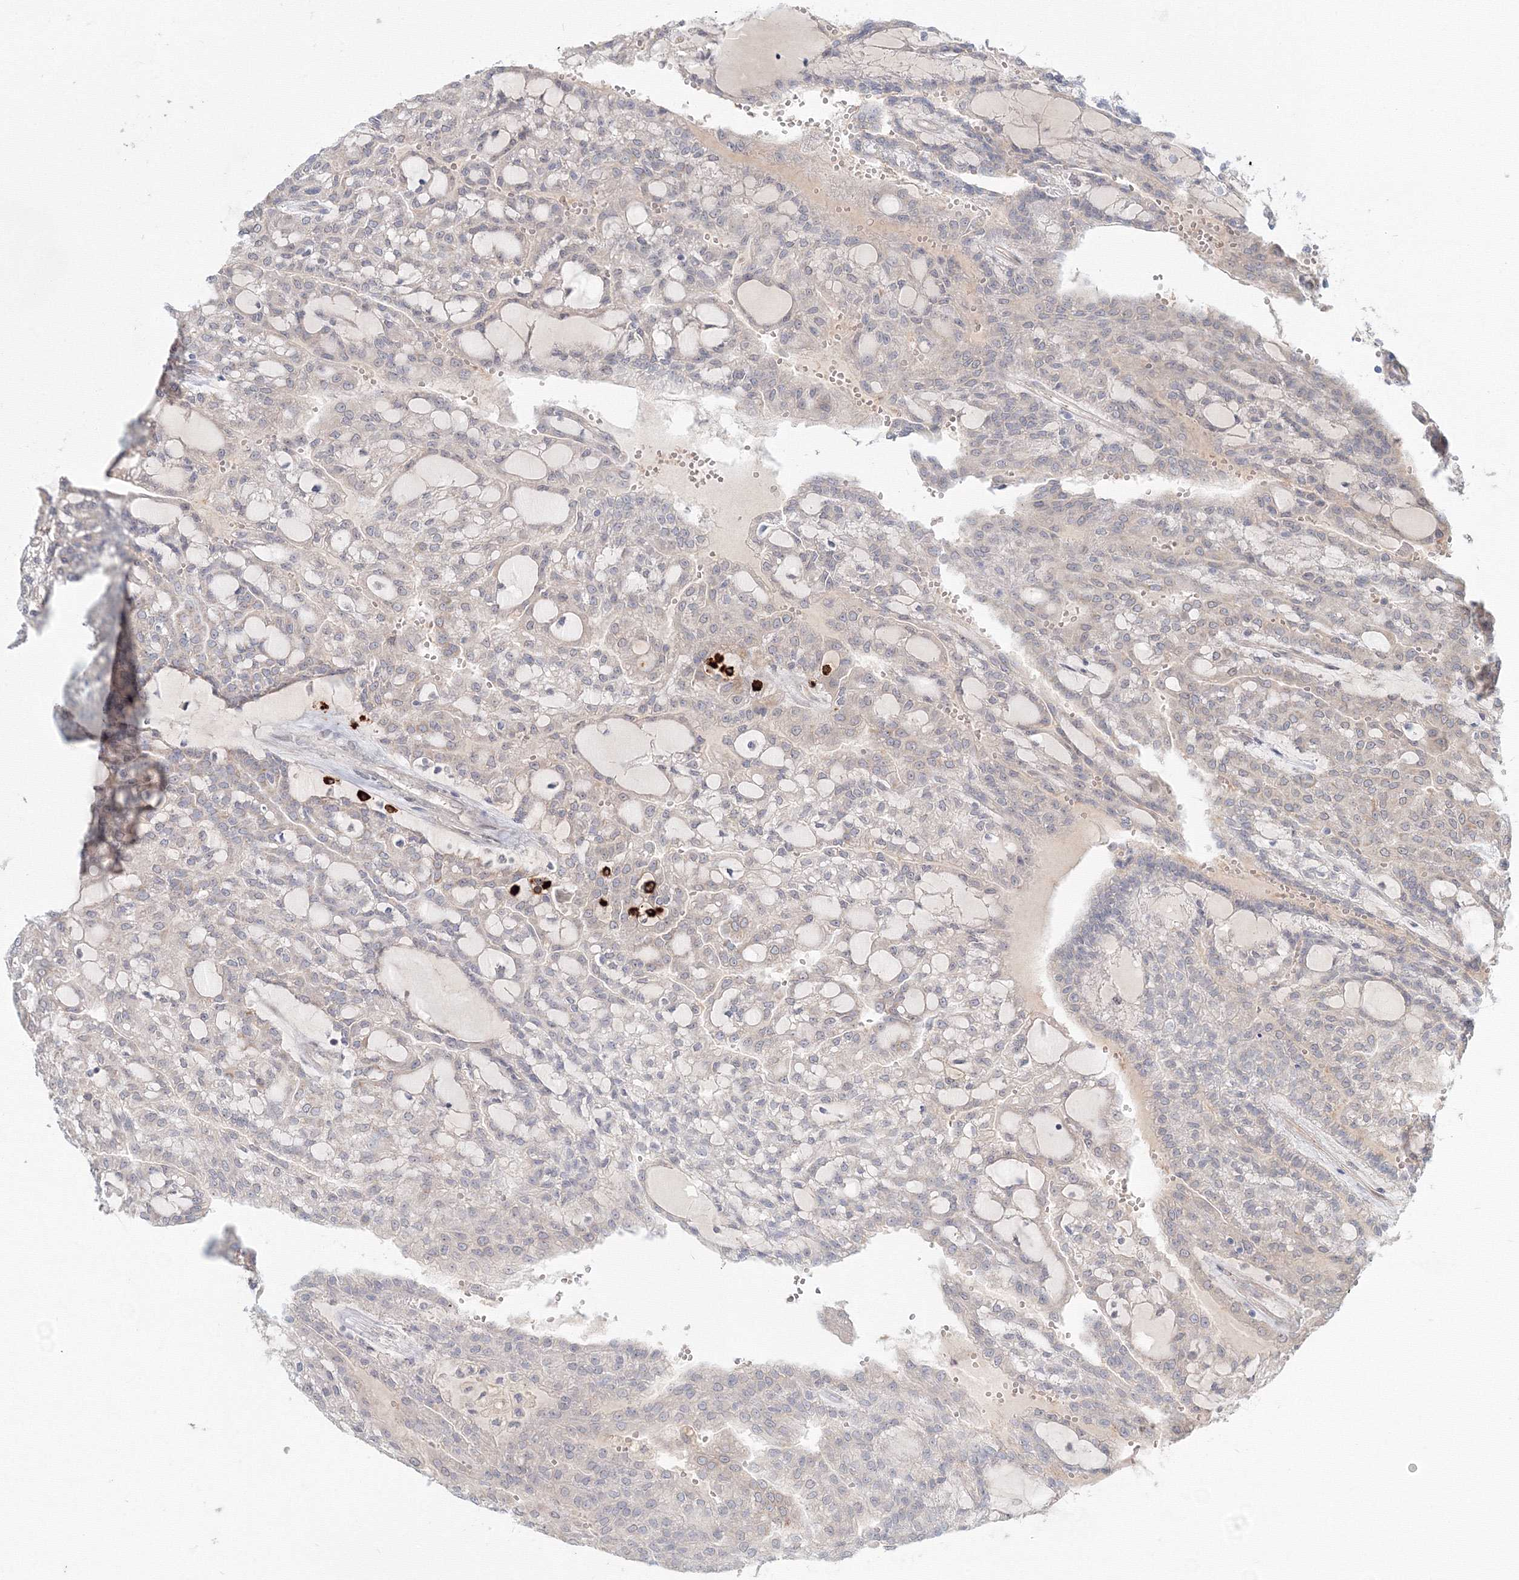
{"staining": {"intensity": "negative", "quantity": "none", "location": "none"}, "tissue": "renal cancer", "cell_type": "Tumor cells", "image_type": "cancer", "snomed": [{"axis": "morphology", "description": "Adenocarcinoma, NOS"}, {"axis": "topography", "description": "Kidney"}], "caption": "Immunohistochemistry (IHC) of human adenocarcinoma (renal) exhibits no staining in tumor cells.", "gene": "SH3PXD2A", "patient": {"sex": "male", "age": 63}}